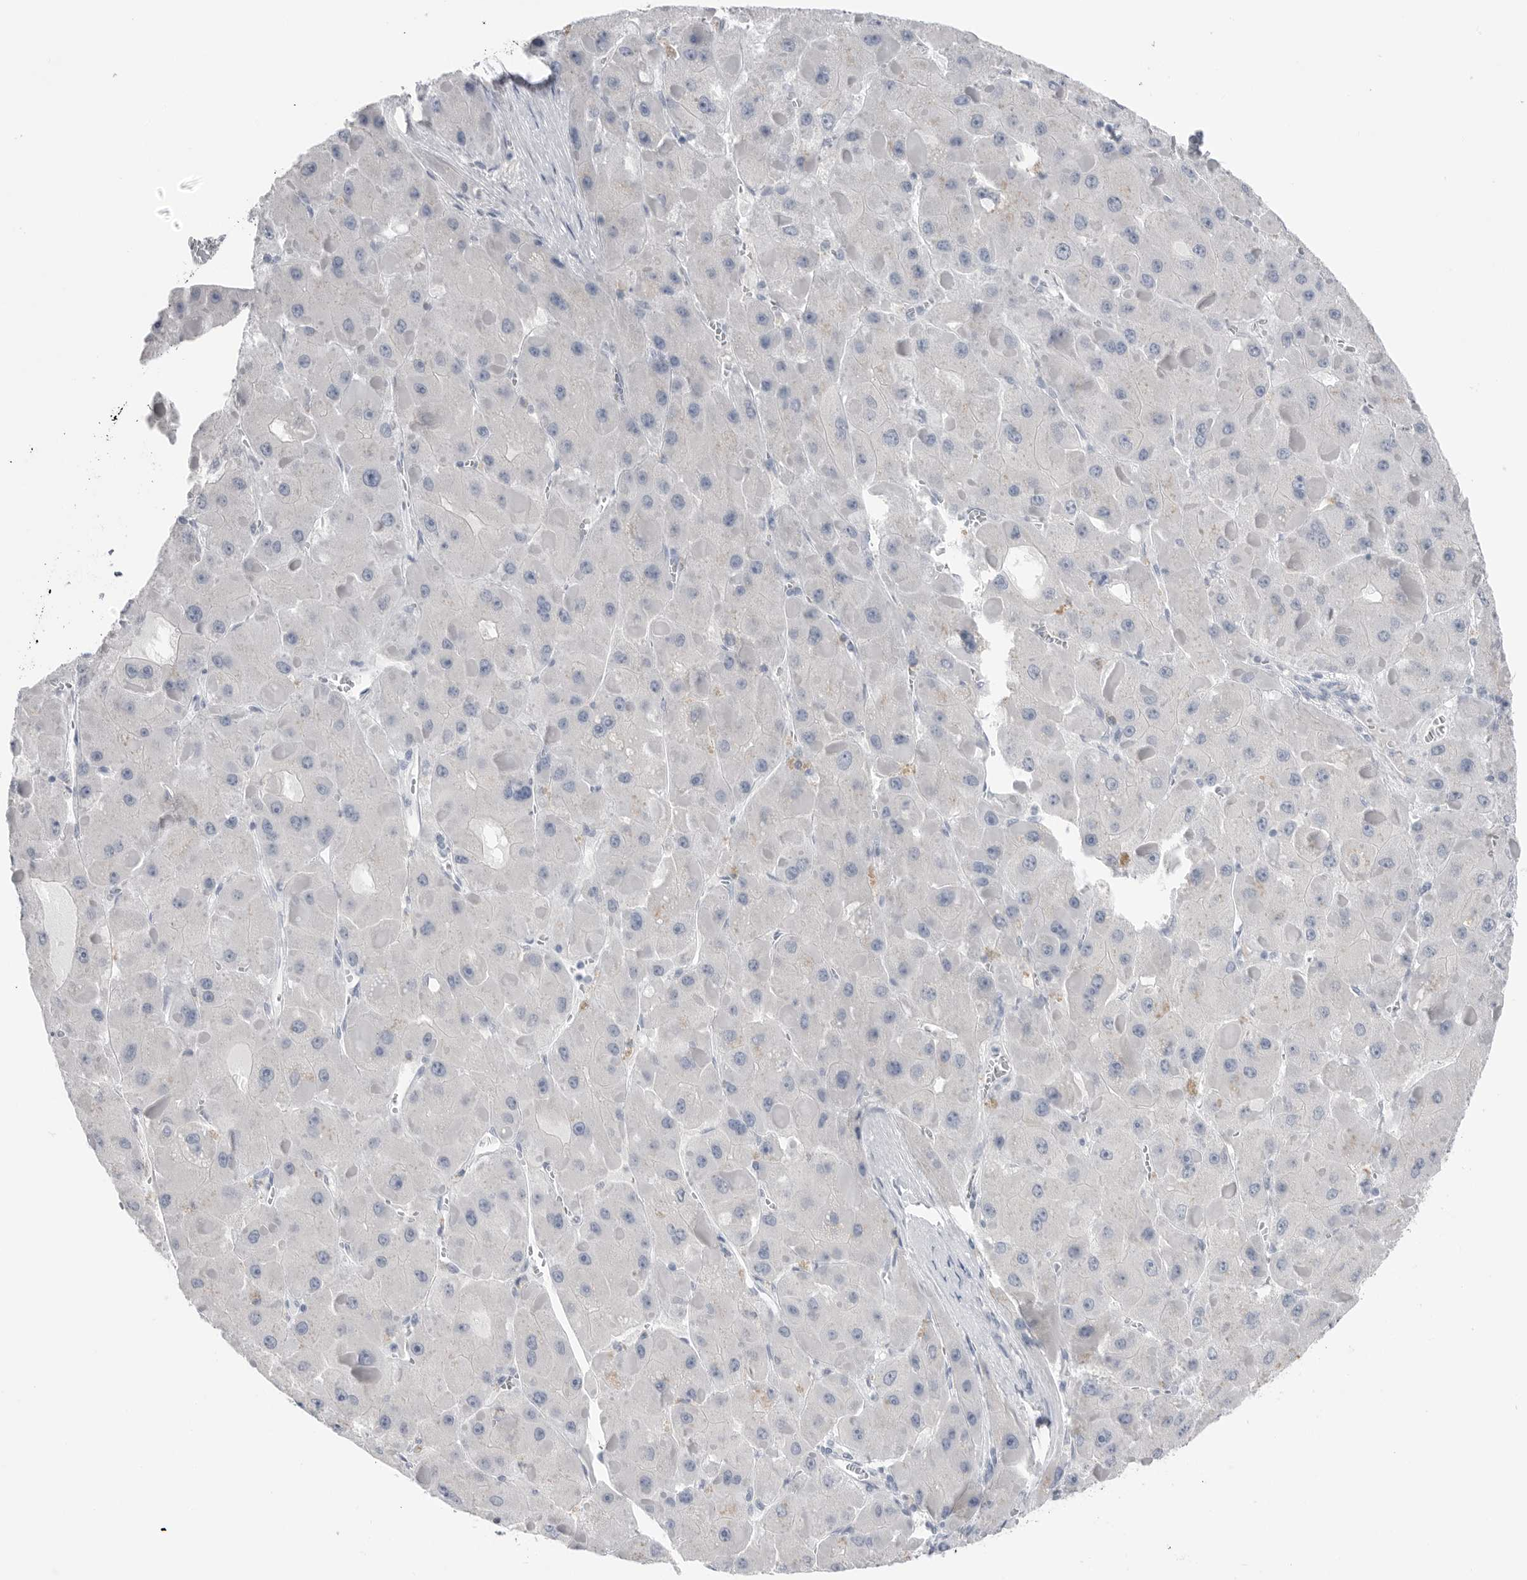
{"staining": {"intensity": "negative", "quantity": "none", "location": "none"}, "tissue": "liver cancer", "cell_type": "Tumor cells", "image_type": "cancer", "snomed": [{"axis": "morphology", "description": "Carcinoma, Hepatocellular, NOS"}, {"axis": "topography", "description": "Liver"}], "caption": "Tumor cells show no significant expression in liver cancer.", "gene": "ABHD12", "patient": {"sex": "female", "age": 73}}